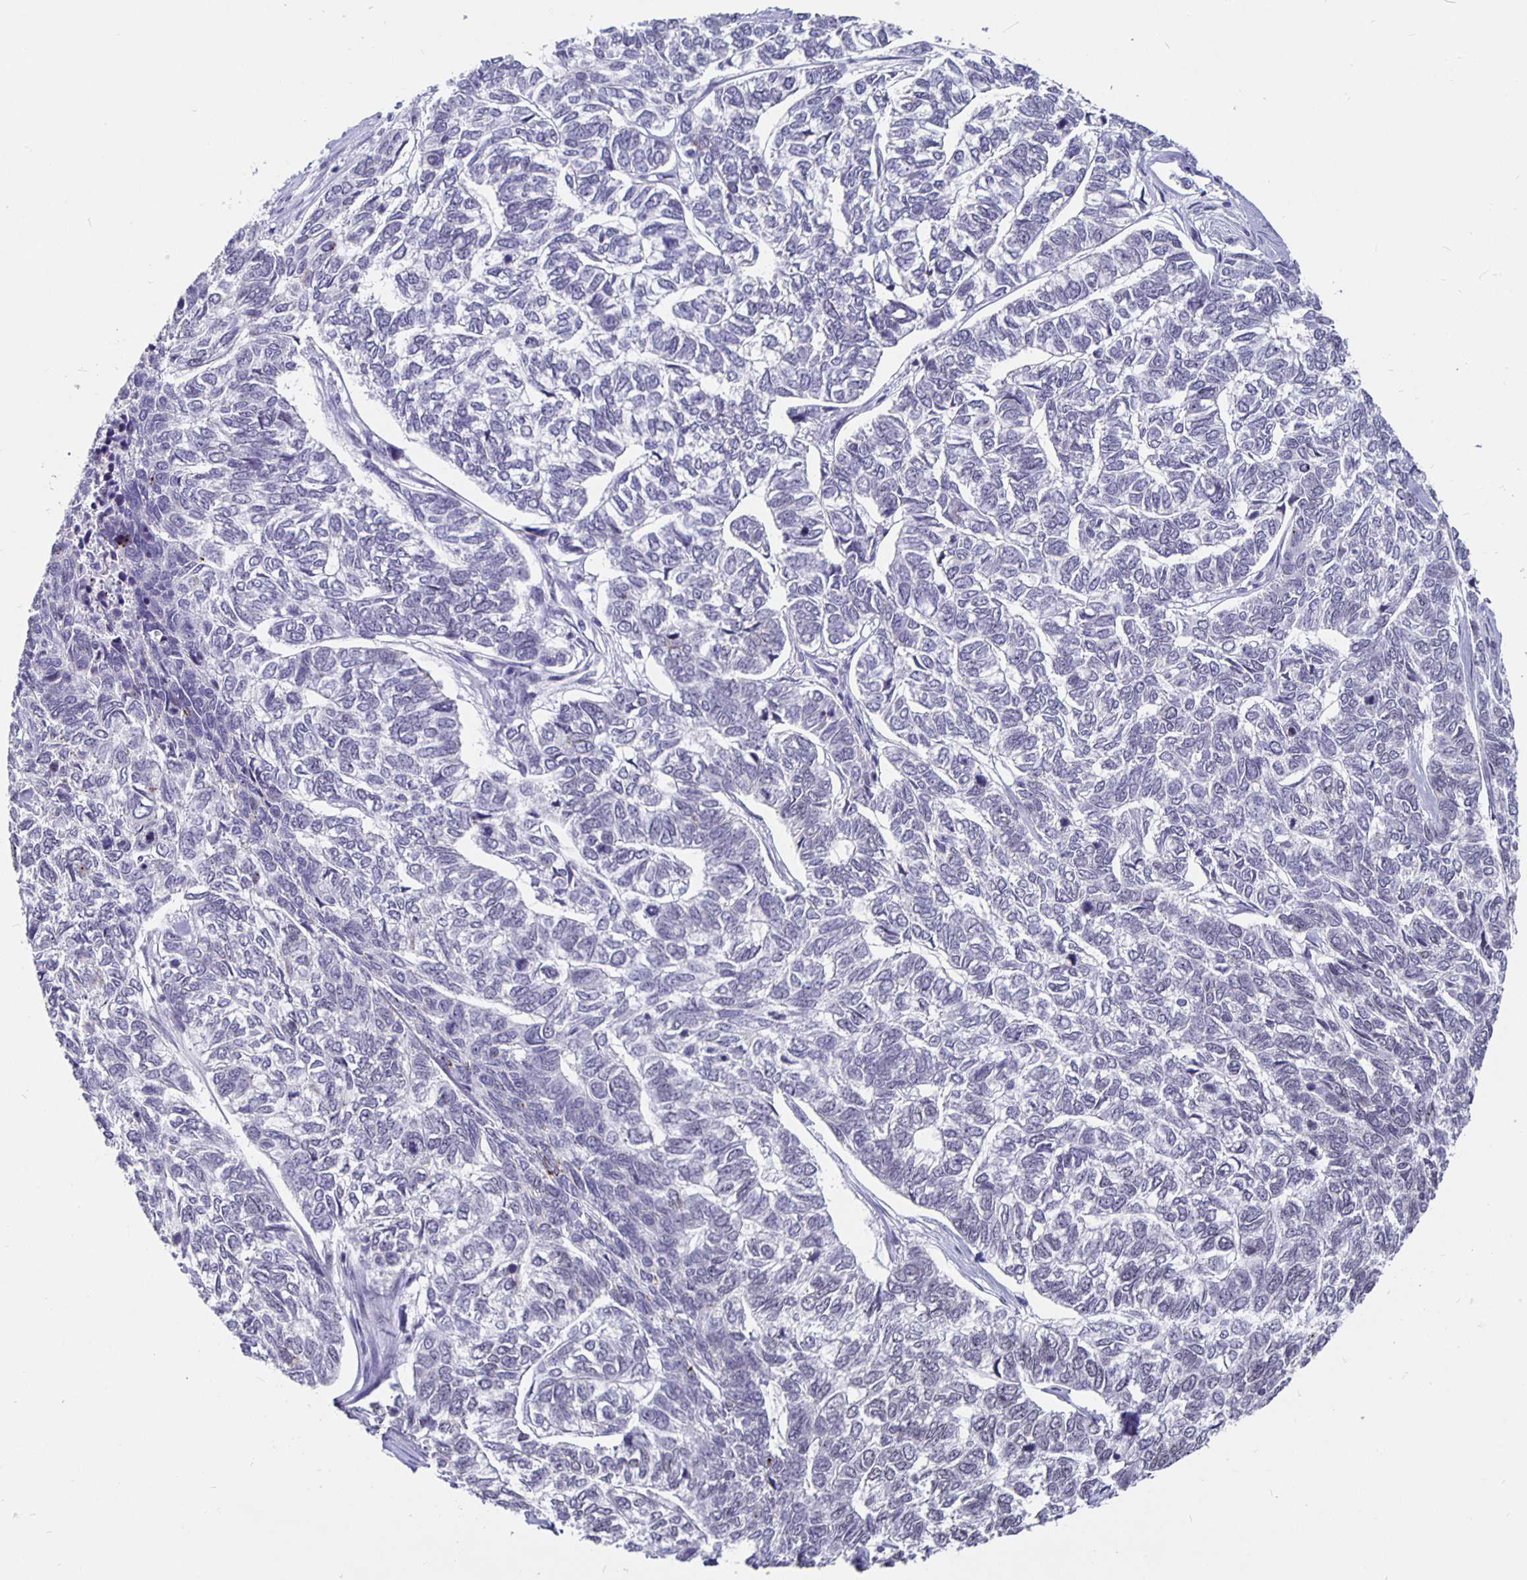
{"staining": {"intensity": "negative", "quantity": "none", "location": "none"}, "tissue": "skin cancer", "cell_type": "Tumor cells", "image_type": "cancer", "snomed": [{"axis": "morphology", "description": "Basal cell carcinoma"}, {"axis": "topography", "description": "Skin"}], "caption": "The immunohistochemistry micrograph has no significant positivity in tumor cells of skin cancer tissue.", "gene": "PBX2", "patient": {"sex": "female", "age": 65}}